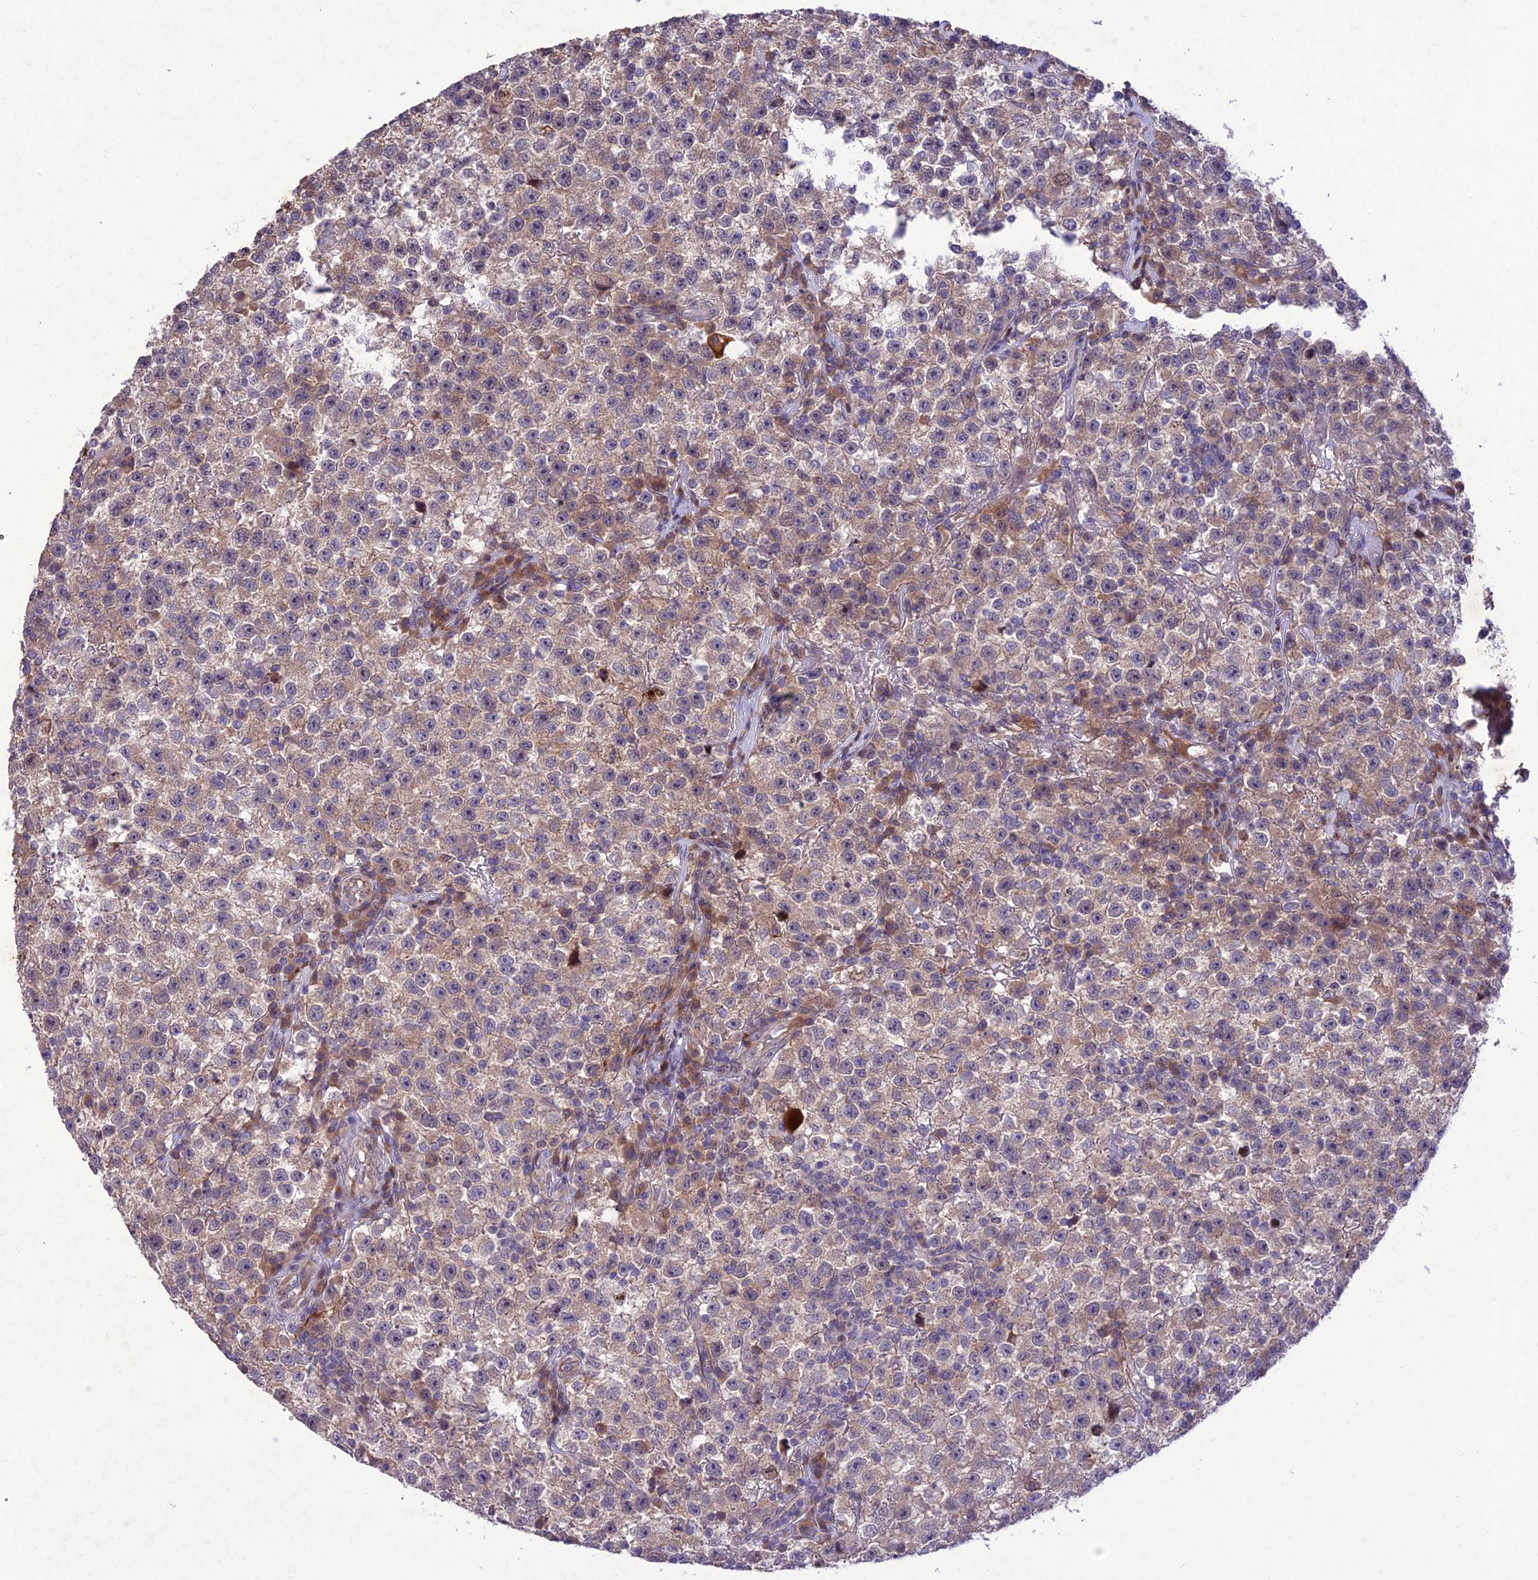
{"staining": {"intensity": "weak", "quantity": ">75%", "location": "cytoplasmic/membranous"}, "tissue": "testis cancer", "cell_type": "Tumor cells", "image_type": "cancer", "snomed": [{"axis": "morphology", "description": "Seminoma, NOS"}, {"axis": "topography", "description": "Testis"}], "caption": "Weak cytoplasmic/membranous positivity for a protein is appreciated in approximately >75% of tumor cells of testis seminoma using immunohistochemistry (IHC).", "gene": "ANKRD52", "patient": {"sex": "male", "age": 22}}